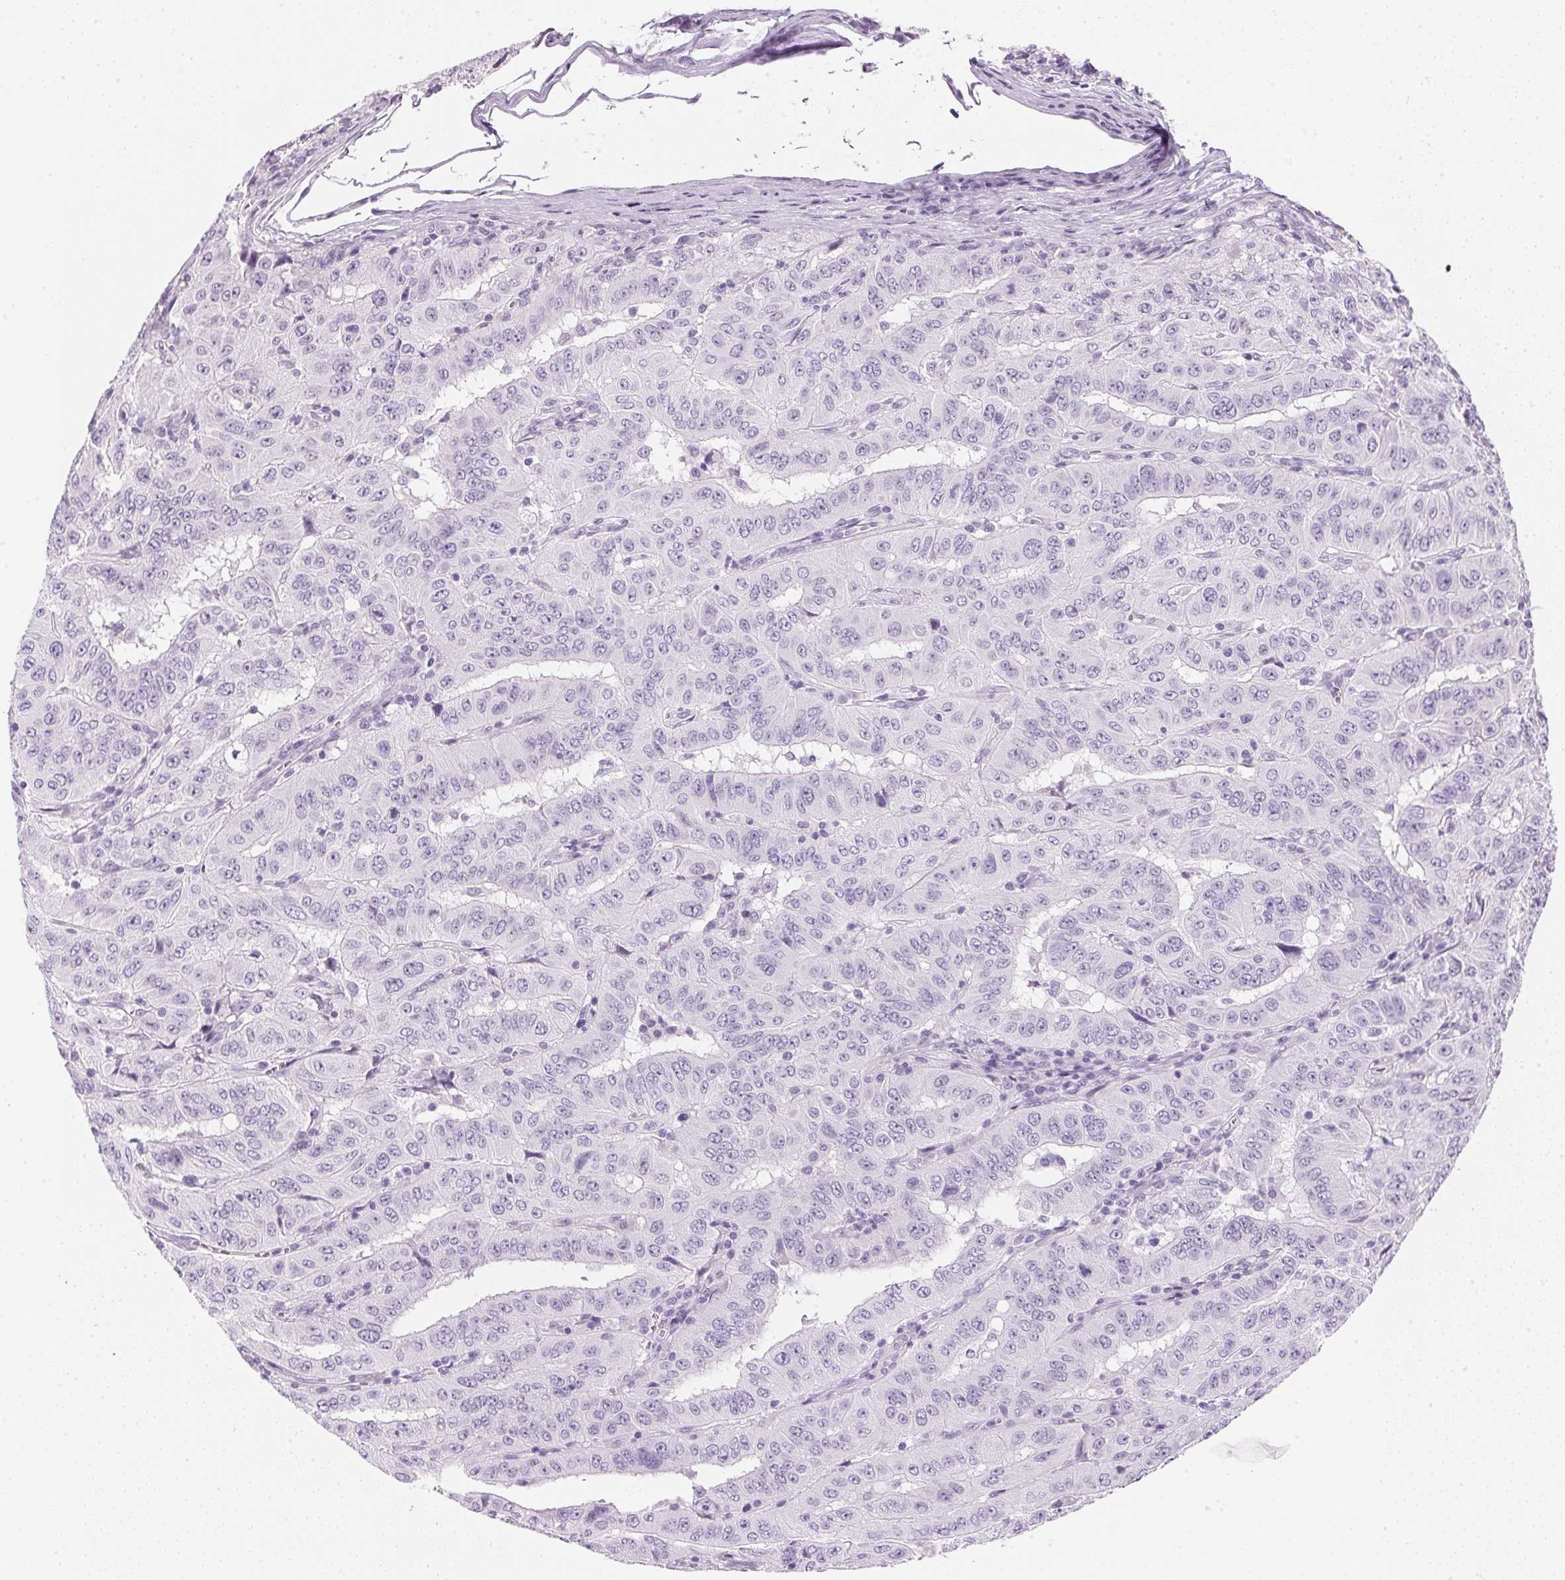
{"staining": {"intensity": "negative", "quantity": "none", "location": "none"}, "tissue": "pancreatic cancer", "cell_type": "Tumor cells", "image_type": "cancer", "snomed": [{"axis": "morphology", "description": "Adenocarcinoma, NOS"}, {"axis": "topography", "description": "Pancreas"}], "caption": "Immunohistochemistry (IHC) photomicrograph of human pancreatic cancer stained for a protein (brown), which shows no expression in tumor cells. Nuclei are stained in blue.", "gene": "IGFBP1", "patient": {"sex": "male", "age": 63}}